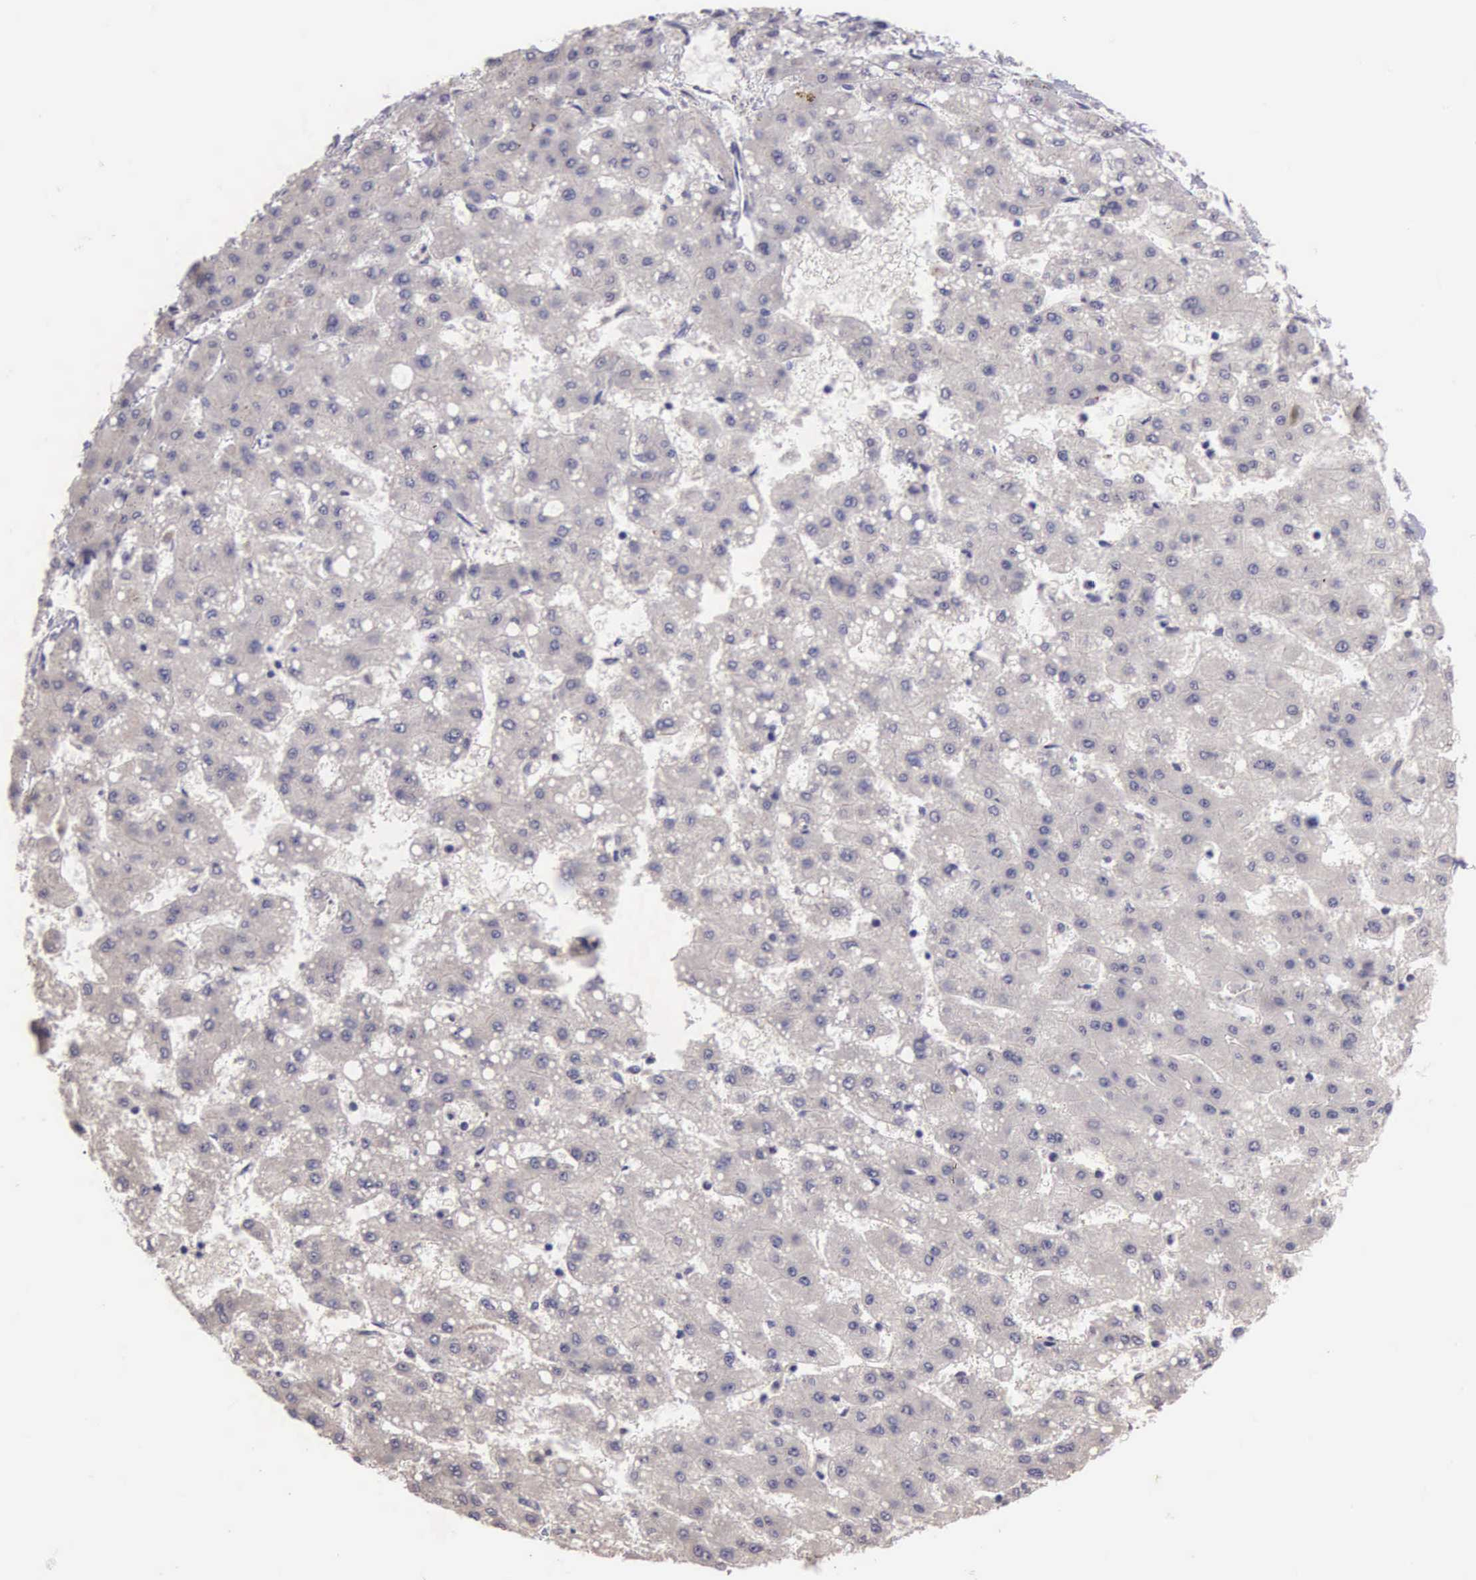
{"staining": {"intensity": "negative", "quantity": "none", "location": "none"}, "tissue": "liver cancer", "cell_type": "Tumor cells", "image_type": "cancer", "snomed": [{"axis": "morphology", "description": "Carcinoma, Hepatocellular, NOS"}, {"axis": "topography", "description": "Liver"}], "caption": "There is no significant expression in tumor cells of hepatocellular carcinoma (liver).", "gene": "CDC45", "patient": {"sex": "female", "age": 52}}